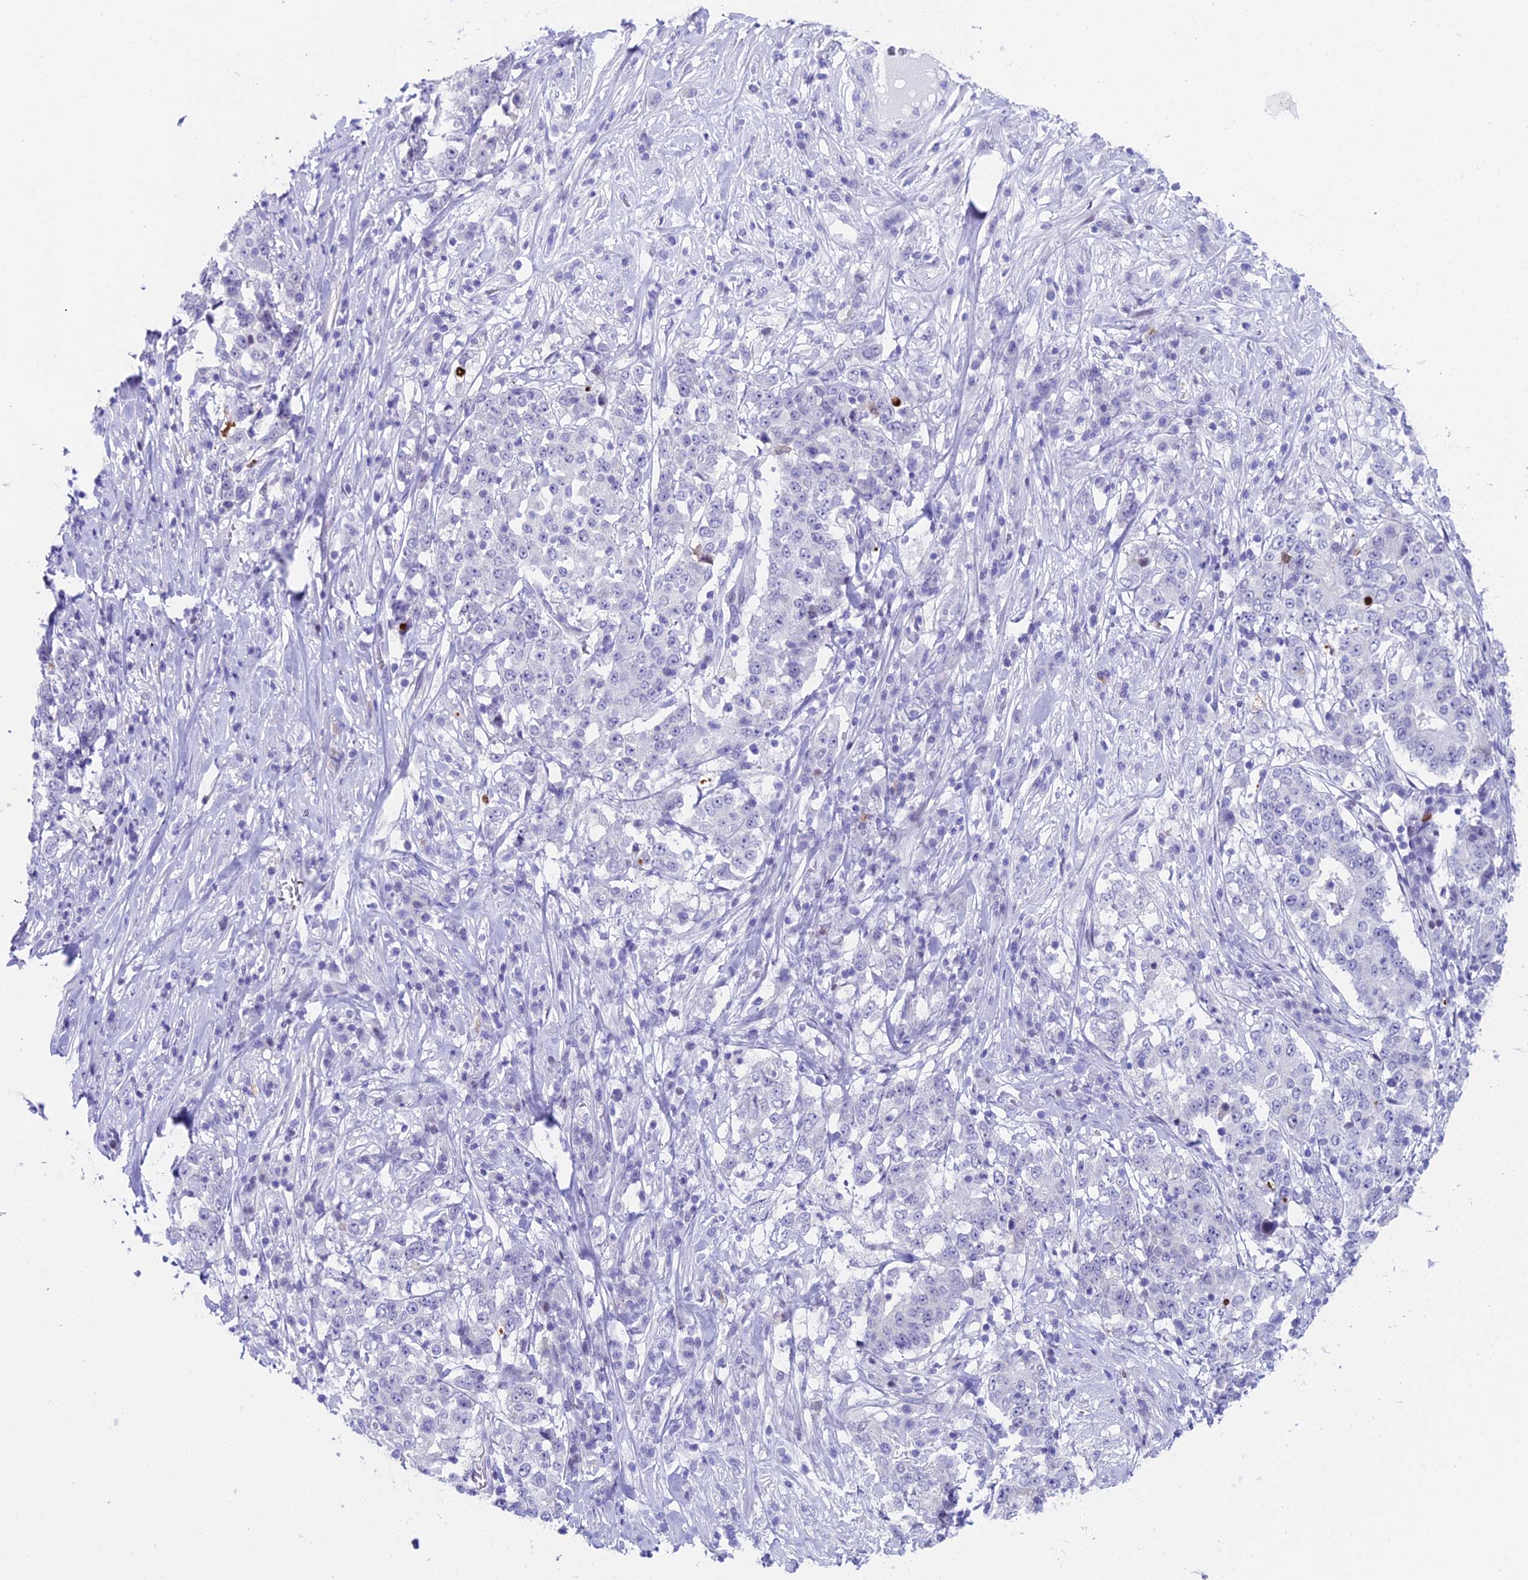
{"staining": {"intensity": "negative", "quantity": "none", "location": "none"}, "tissue": "stomach cancer", "cell_type": "Tumor cells", "image_type": "cancer", "snomed": [{"axis": "morphology", "description": "Adenocarcinoma, NOS"}, {"axis": "topography", "description": "Stomach"}], "caption": "Tumor cells are negative for brown protein staining in stomach cancer.", "gene": "CC2D2A", "patient": {"sex": "male", "age": 59}}